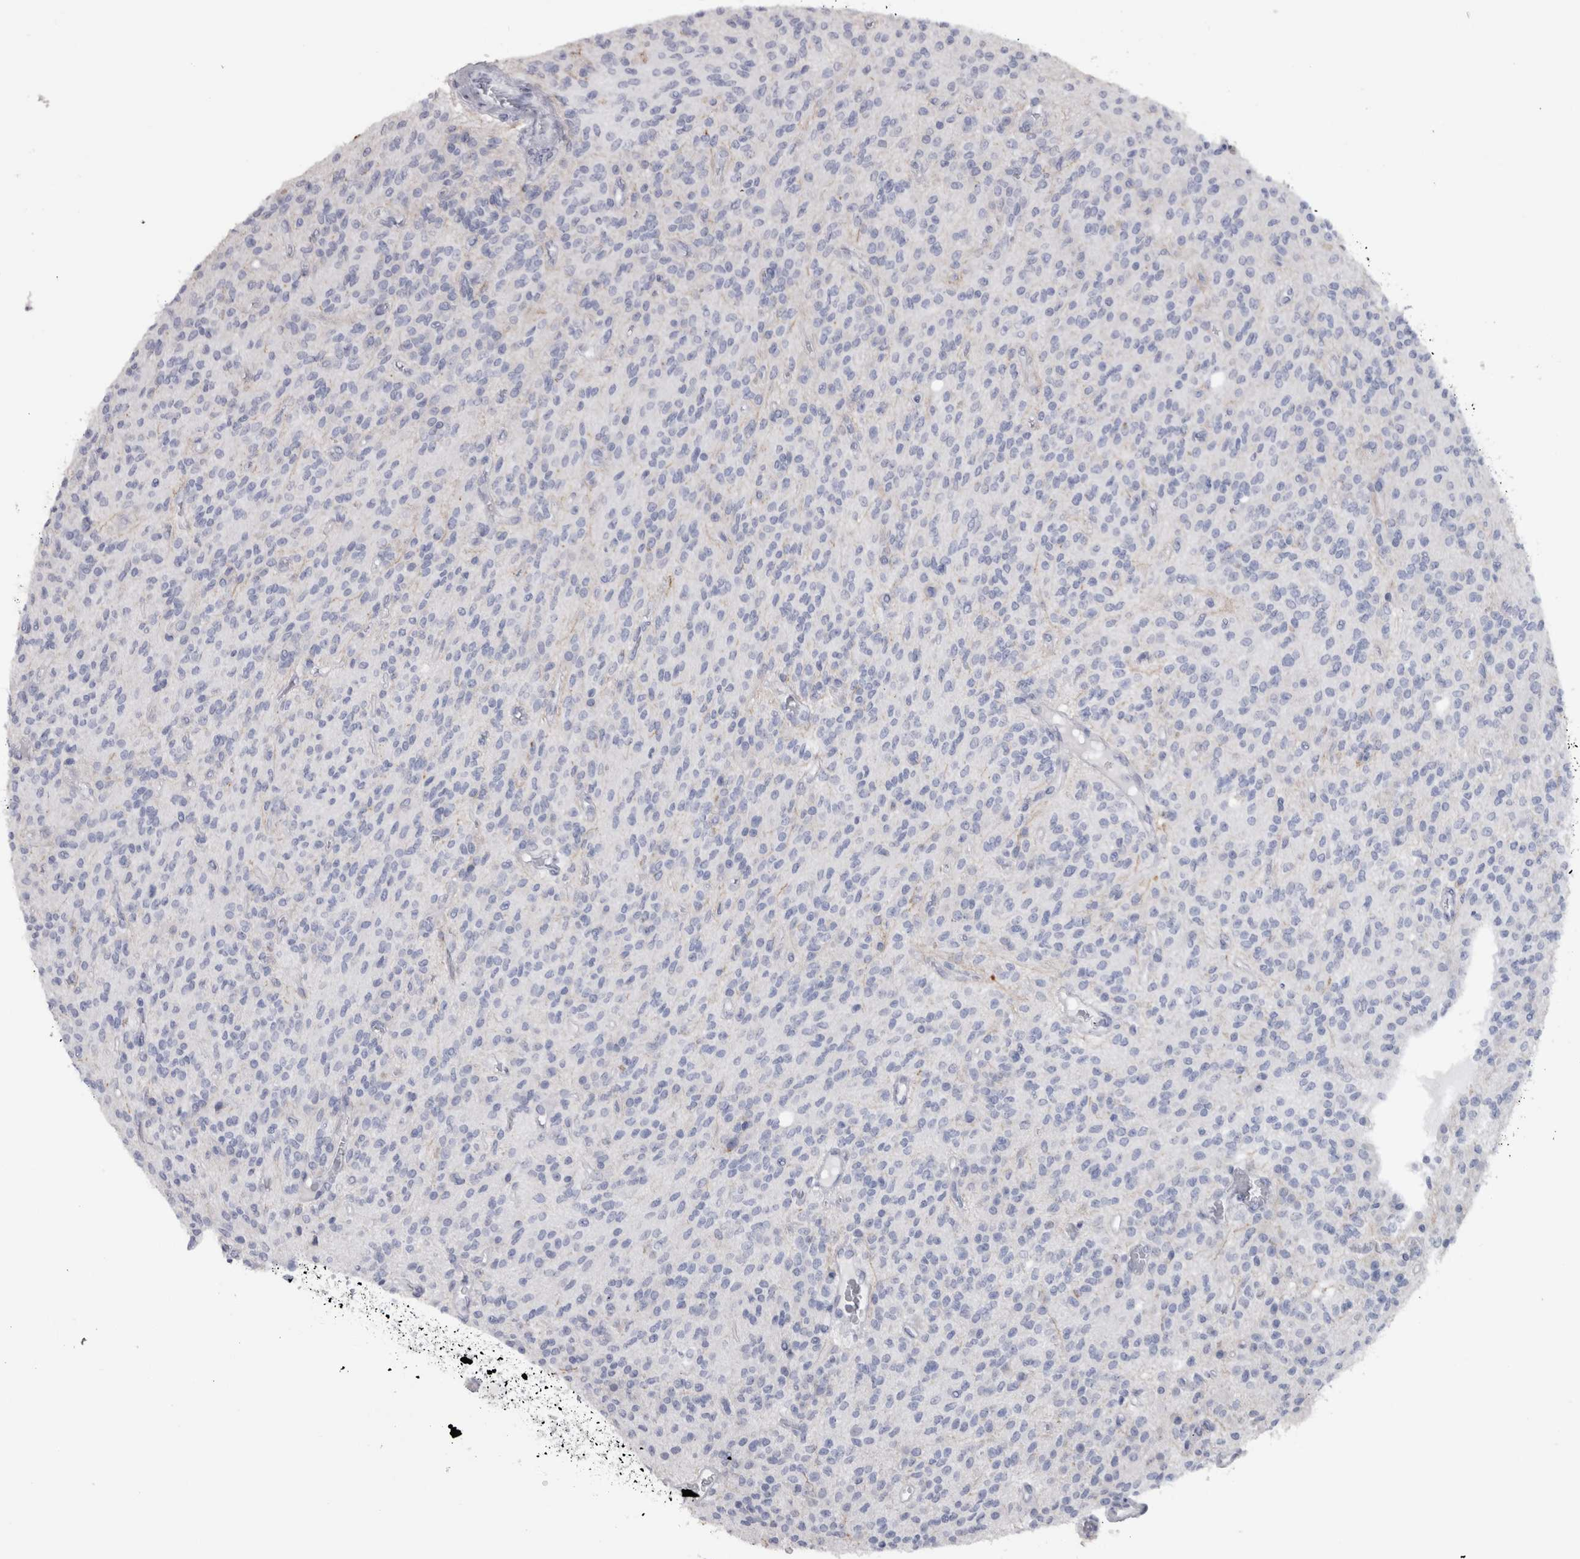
{"staining": {"intensity": "negative", "quantity": "none", "location": "none"}, "tissue": "glioma", "cell_type": "Tumor cells", "image_type": "cancer", "snomed": [{"axis": "morphology", "description": "Glioma, malignant, High grade"}, {"axis": "topography", "description": "Brain"}], "caption": "A photomicrograph of high-grade glioma (malignant) stained for a protein exhibits no brown staining in tumor cells.", "gene": "PTH", "patient": {"sex": "male", "age": 34}}